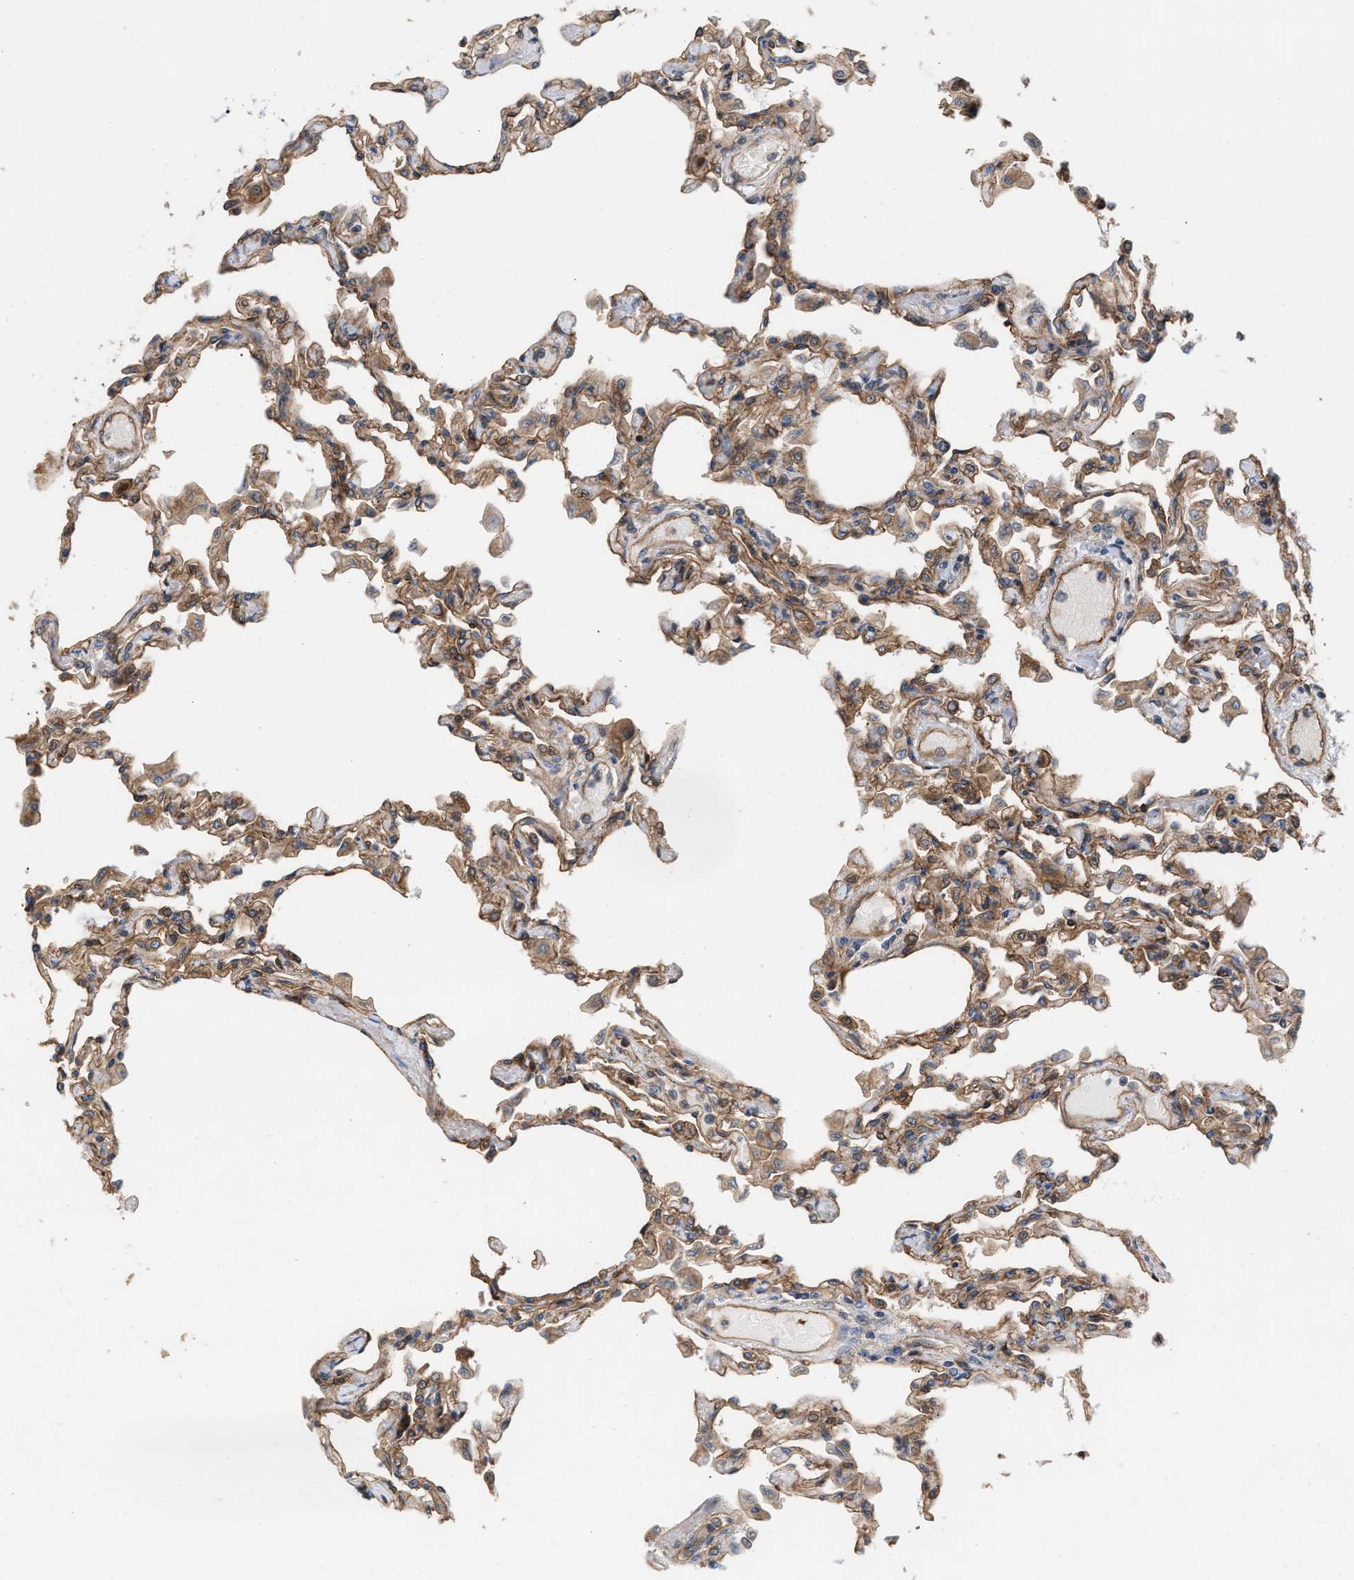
{"staining": {"intensity": "moderate", "quantity": ">75%", "location": "cytoplasmic/membranous"}, "tissue": "lung", "cell_type": "Alveolar cells", "image_type": "normal", "snomed": [{"axis": "morphology", "description": "Normal tissue, NOS"}, {"axis": "topography", "description": "Bronchus"}, {"axis": "topography", "description": "Lung"}], "caption": "IHC of normal human lung exhibits medium levels of moderate cytoplasmic/membranous staining in about >75% of alveolar cells. The staining was performed using DAB, with brown indicating positive protein expression. Nuclei are stained blue with hematoxylin.", "gene": "EPS15L1", "patient": {"sex": "female", "age": 49}}